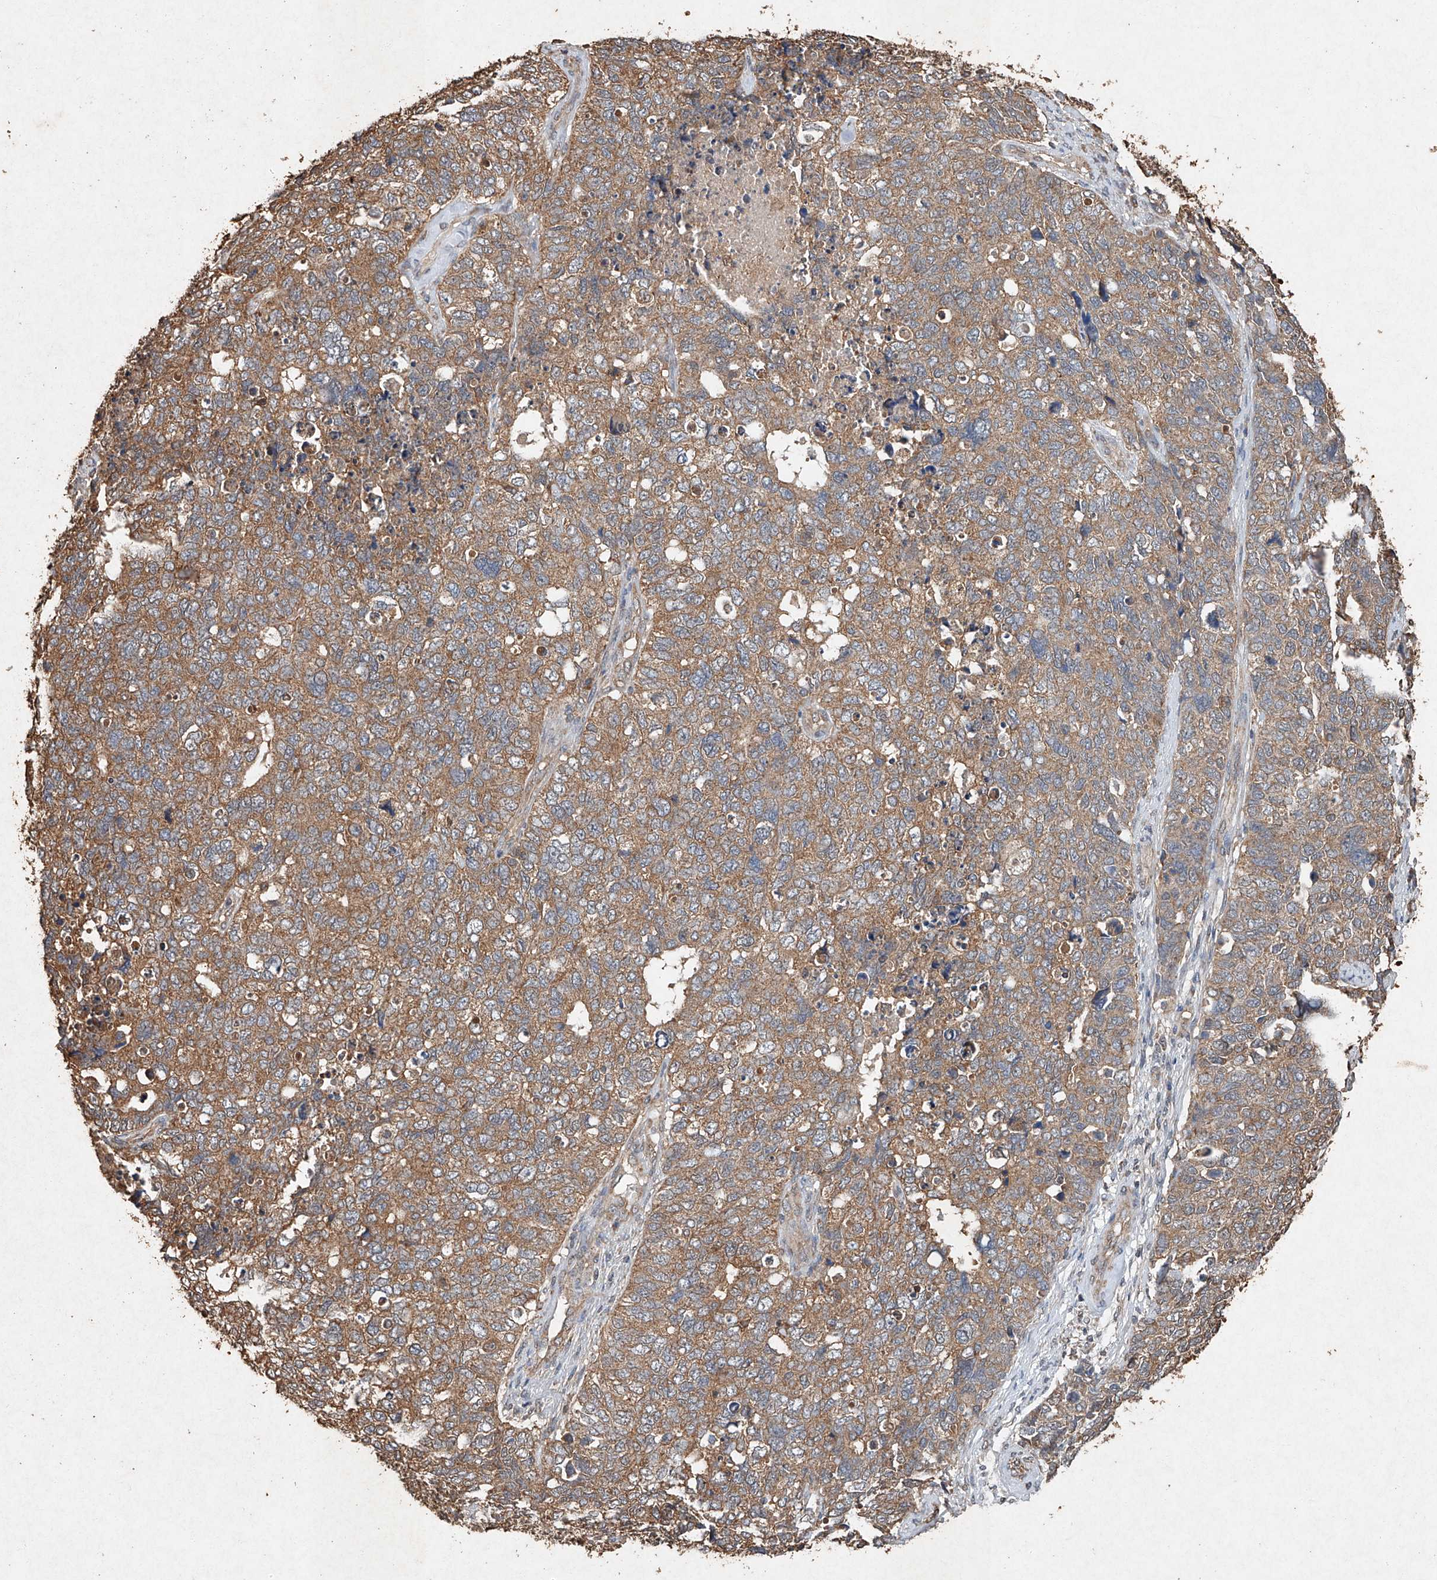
{"staining": {"intensity": "moderate", "quantity": ">75%", "location": "cytoplasmic/membranous"}, "tissue": "cervical cancer", "cell_type": "Tumor cells", "image_type": "cancer", "snomed": [{"axis": "morphology", "description": "Squamous cell carcinoma, NOS"}, {"axis": "topography", "description": "Cervix"}], "caption": "DAB immunohistochemical staining of squamous cell carcinoma (cervical) reveals moderate cytoplasmic/membranous protein positivity in approximately >75% of tumor cells.", "gene": "STK3", "patient": {"sex": "female", "age": 63}}